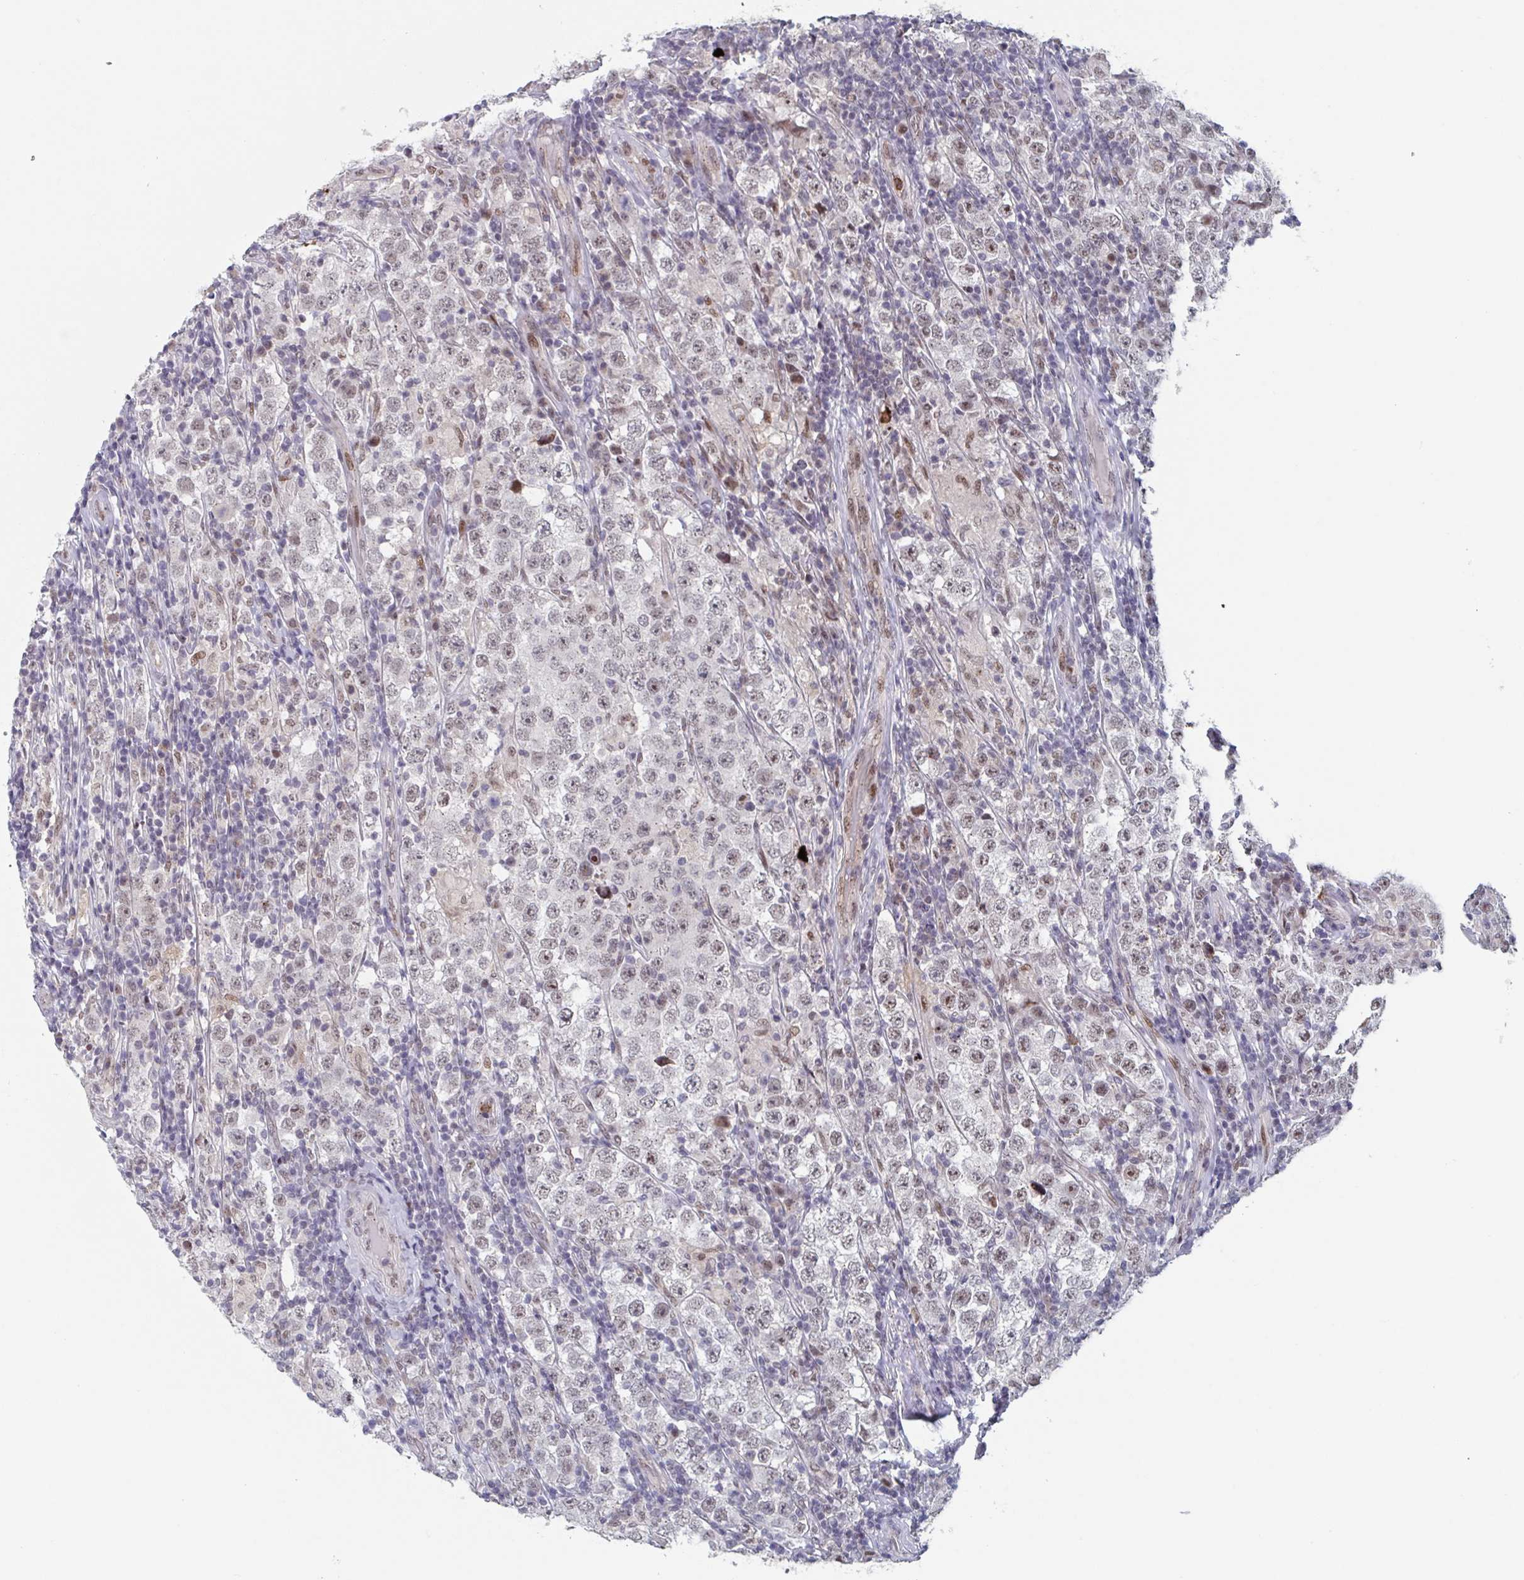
{"staining": {"intensity": "weak", "quantity": ">75%", "location": "nuclear"}, "tissue": "testis cancer", "cell_type": "Tumor cells", "image_type": "cancer", "snomed": [{"axis": "morphology", "description": "Normal tissue, NOS"}, {"axis": "morphology", "description": "Urothelial carcinoma, High grade"}, {"axis": "morphology", "description": "Seminoma, NOS"}, {"axis": "morphology", "description": "Carcinoma, Embryonal, NOS"}, {"axis": "topography", "description": "Urinary bladder"}, {"axis": "topography", "description": "Testis"}], "caption": "High-power microscopy captured an immunohistochemistry histopathology image of testis cancer, revealing weak nuclear positivity in approximately >75% of tumor cells.", "gene": "RNF212", "patient": {"sex": "male", "age": 41}}